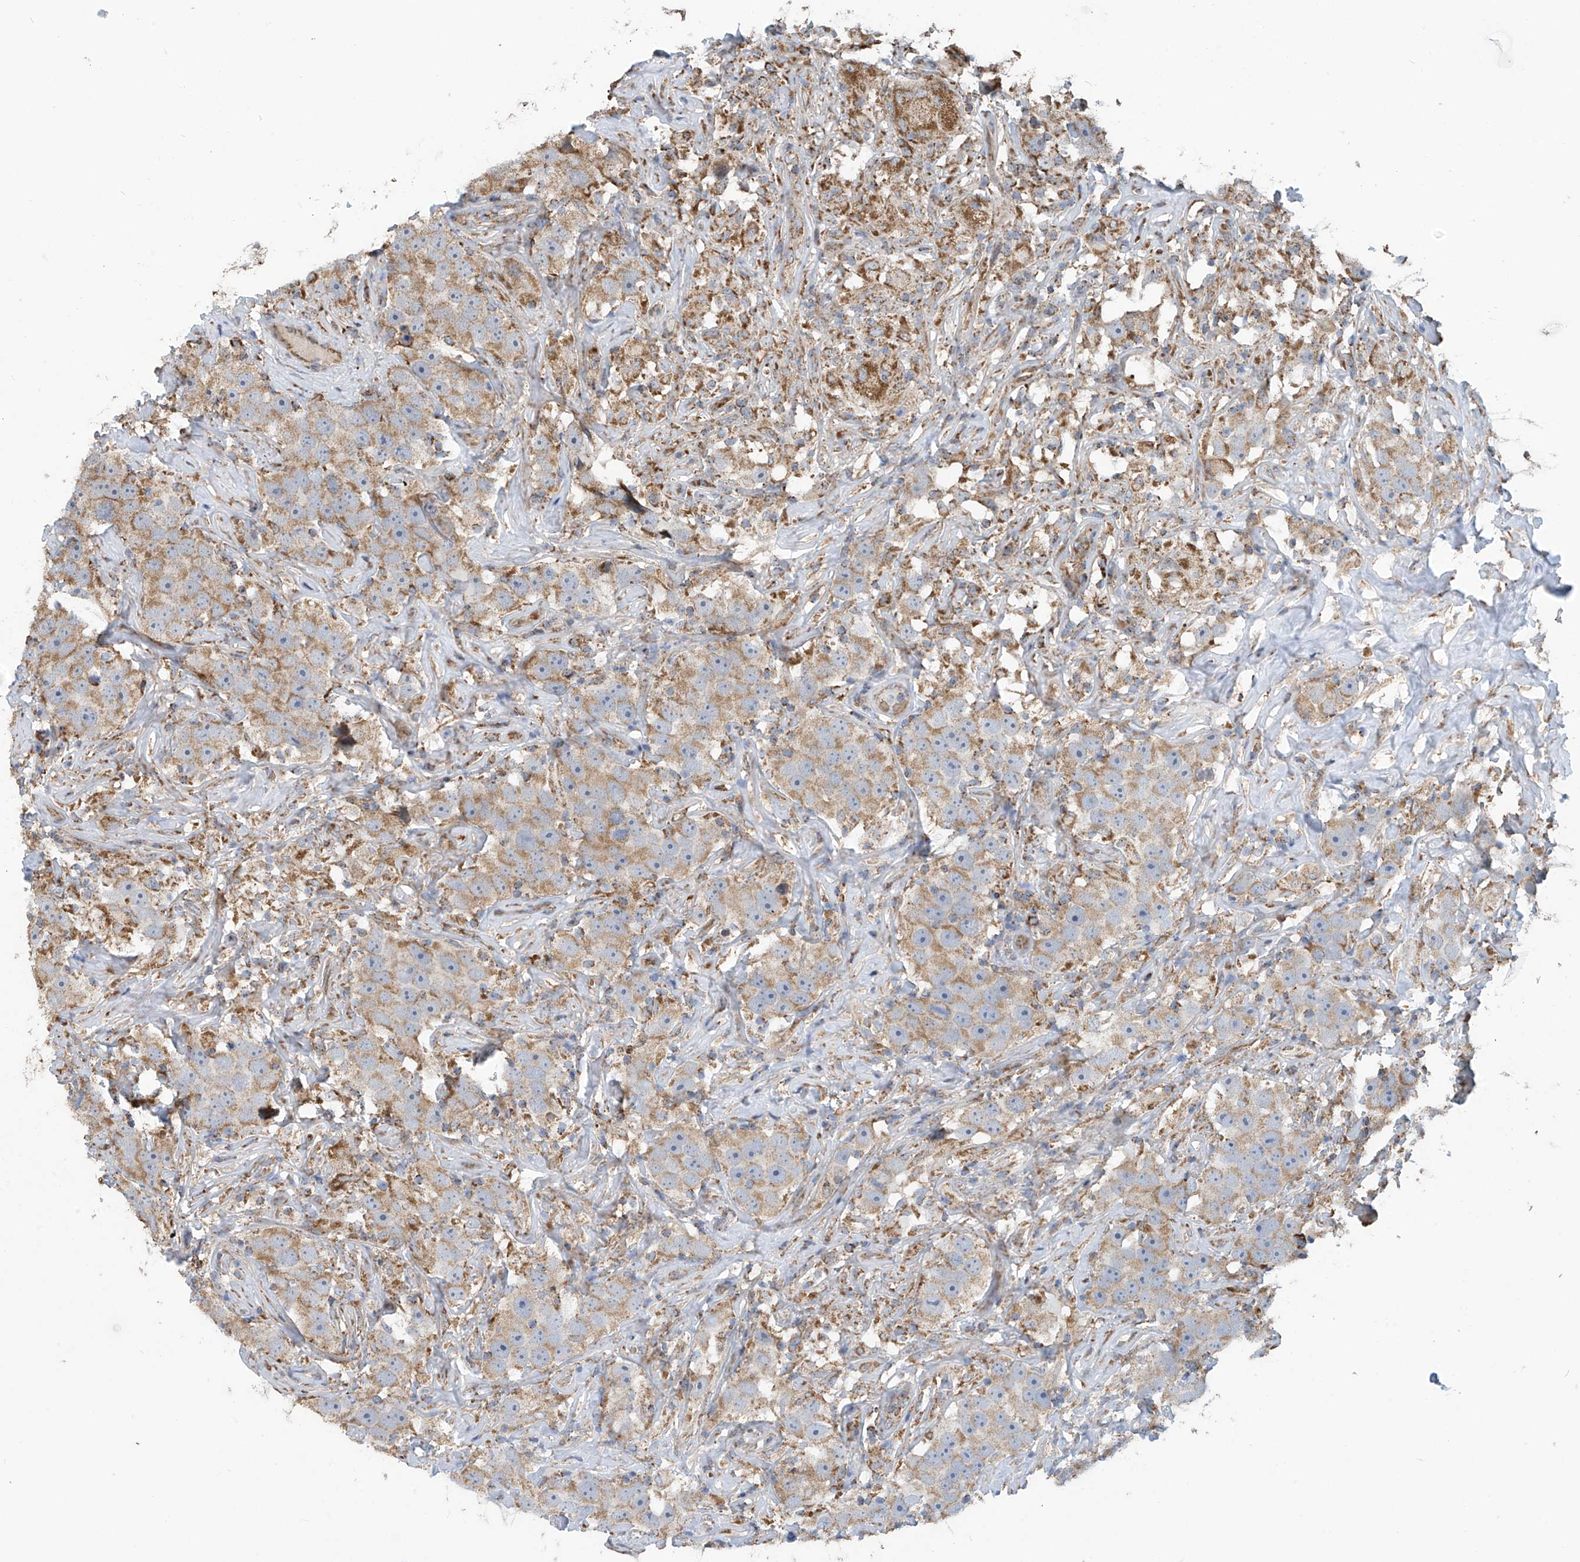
{"staining": {"intensity": "moderate", "quantity": ">75%", "location": "cytoplasmic/membranous"}, "tissue": "testis cancer", "cell_type": "Tumor cells", "image_type": "cancer", "snomed": [{"axis": "morphology", "description": "Seminoma, NOS"}, {"axis": "topography", "description": "Testis"}], "caption": "A micrograph of human testis seminoma stained for a protein reveals moderate cytoplasmic/membranous brown staining in tumor cells.", "gene": "COMMD1", "patient": {"sex": "male", "age": 49}}